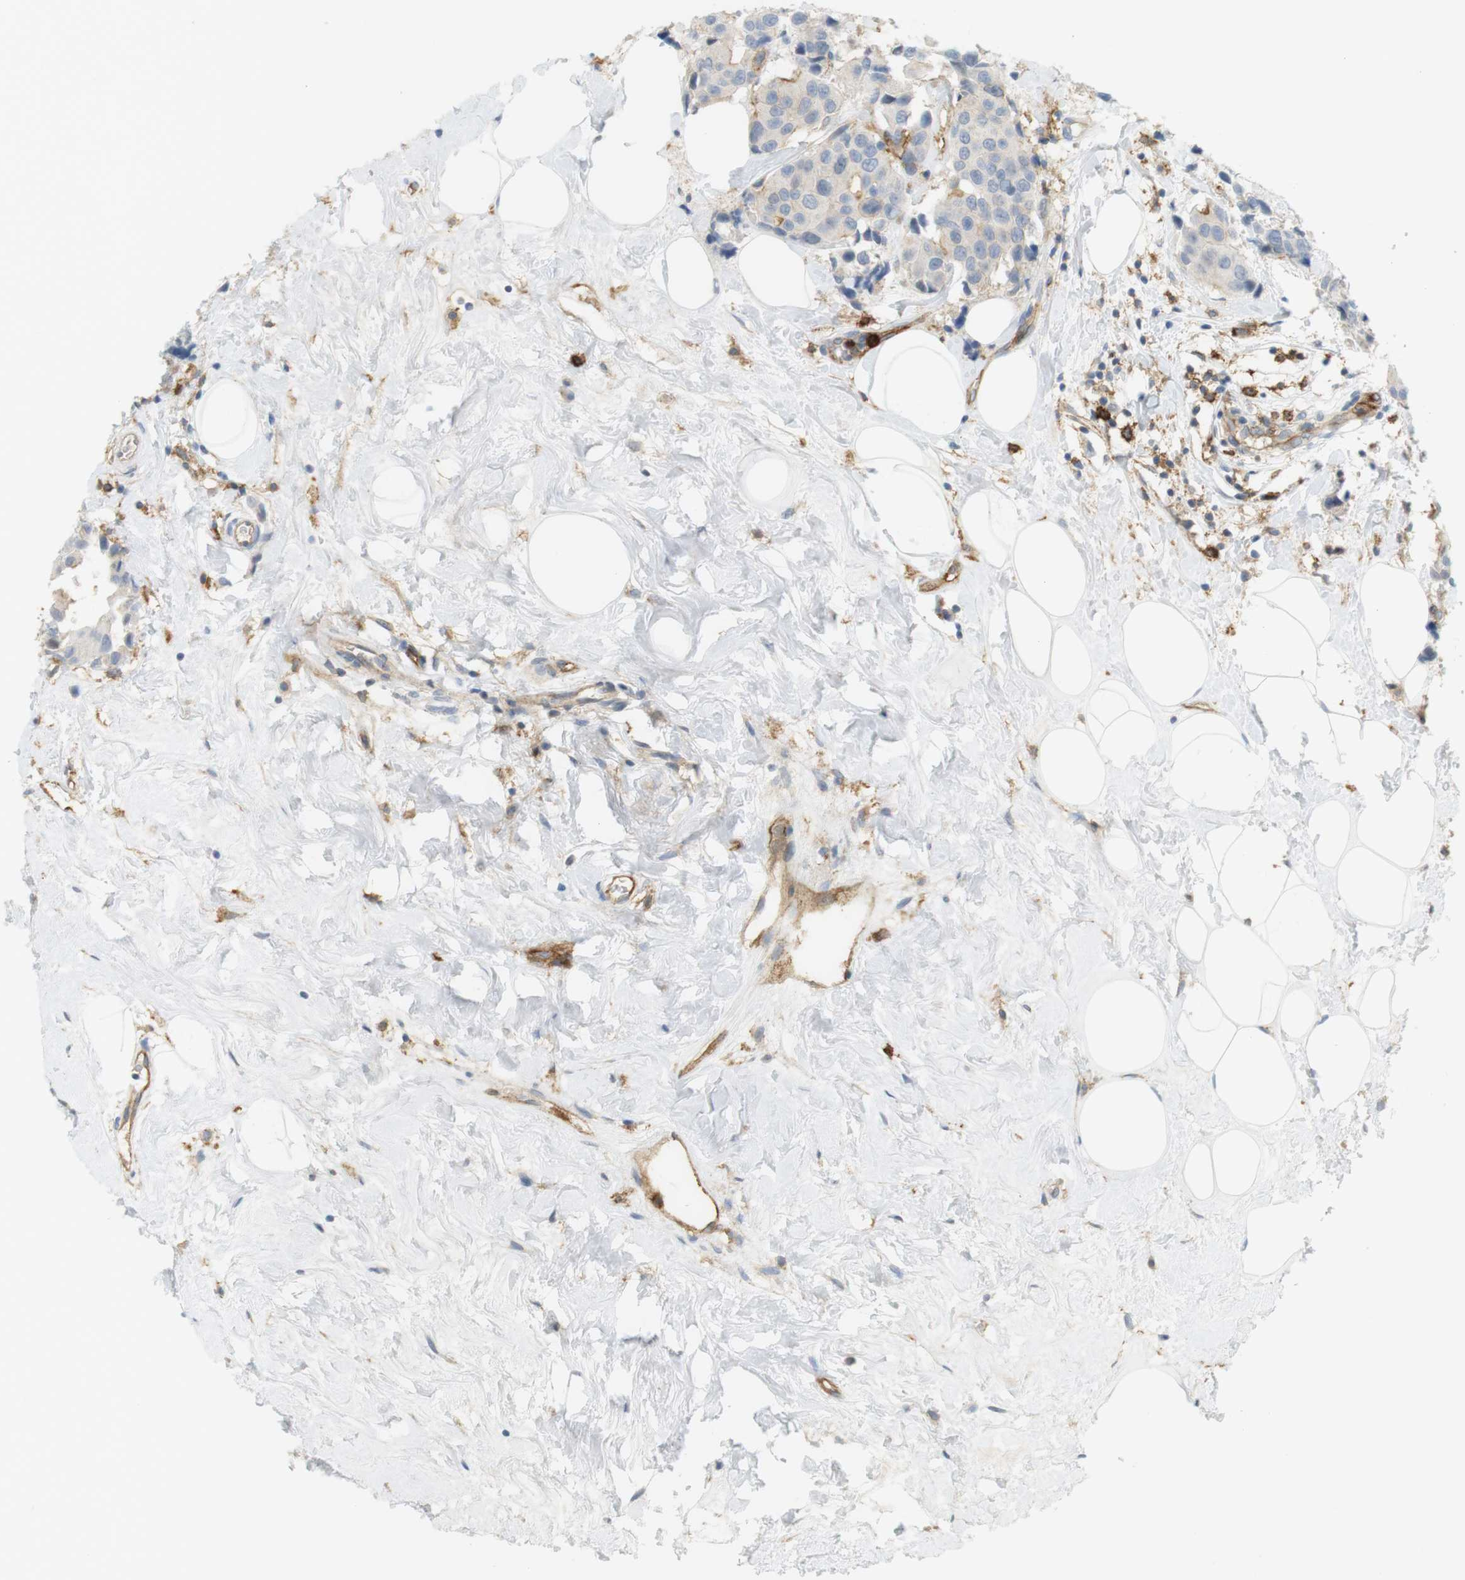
{"staining": {"intensity": "negative", "quantity": "none", "location": "none"}, "tissue": "breast cancer", "cell_type": "Tumor cells", "image_type": "cancer", "snomed": [{"axis": "morphology", "description": "Normal tissue, NOS"}, {"axis": "morphology", "description": "Duct carcinoma"}, {"axis": "topography", "description": "Breast"}], "caption": "The immunohistochemistry (IHC) histopathology image has no significant positivity in tumor cells of breast cancer (invasive ductal carcinoma) tissue.", "gene": "SIRPA", "patient": {"sex": "female", "age": 39}}